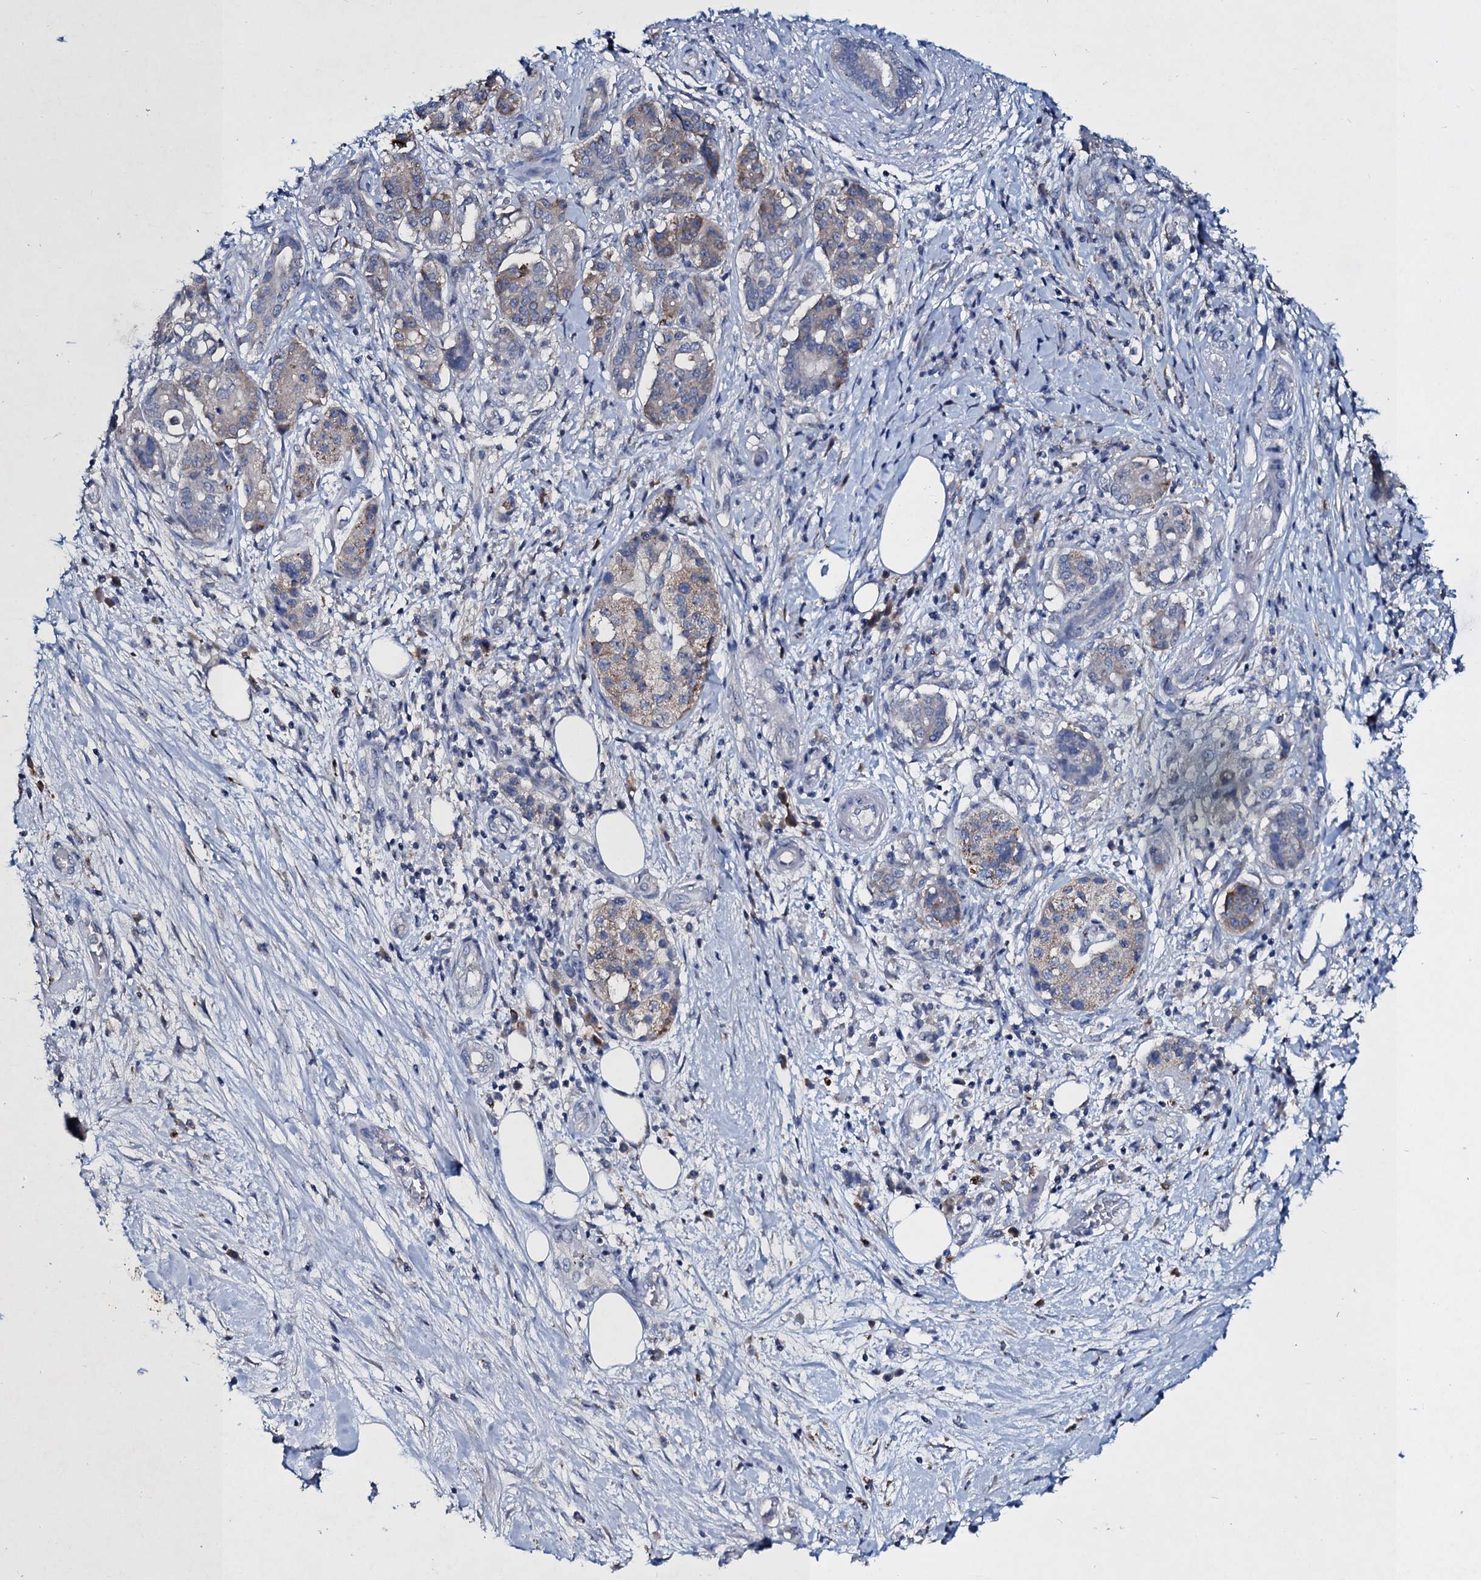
{"staining": {"intensity": "weak", "quantity": "<25%", "location": "cytoplasmic/membranous"}, "tissue": "pancreatic cancer", "cell_type": "Tumor cells", "image_type": "cancer", "snomed": [{"axis": "morphology", "description": "Adenocarcinoma, NOS"}, {"axis": "topography", "description": "Pancreas"}], "caption": "This photomicrograph is of adenocarcinoma (pancreatic) stained with immunohistochemistry to label a protein in brown with the nuclei are counter-stained blue. There is no expression in tumor cells.", "gene": "TPGS2", "patient": {"sex": "female", "age": 73}}